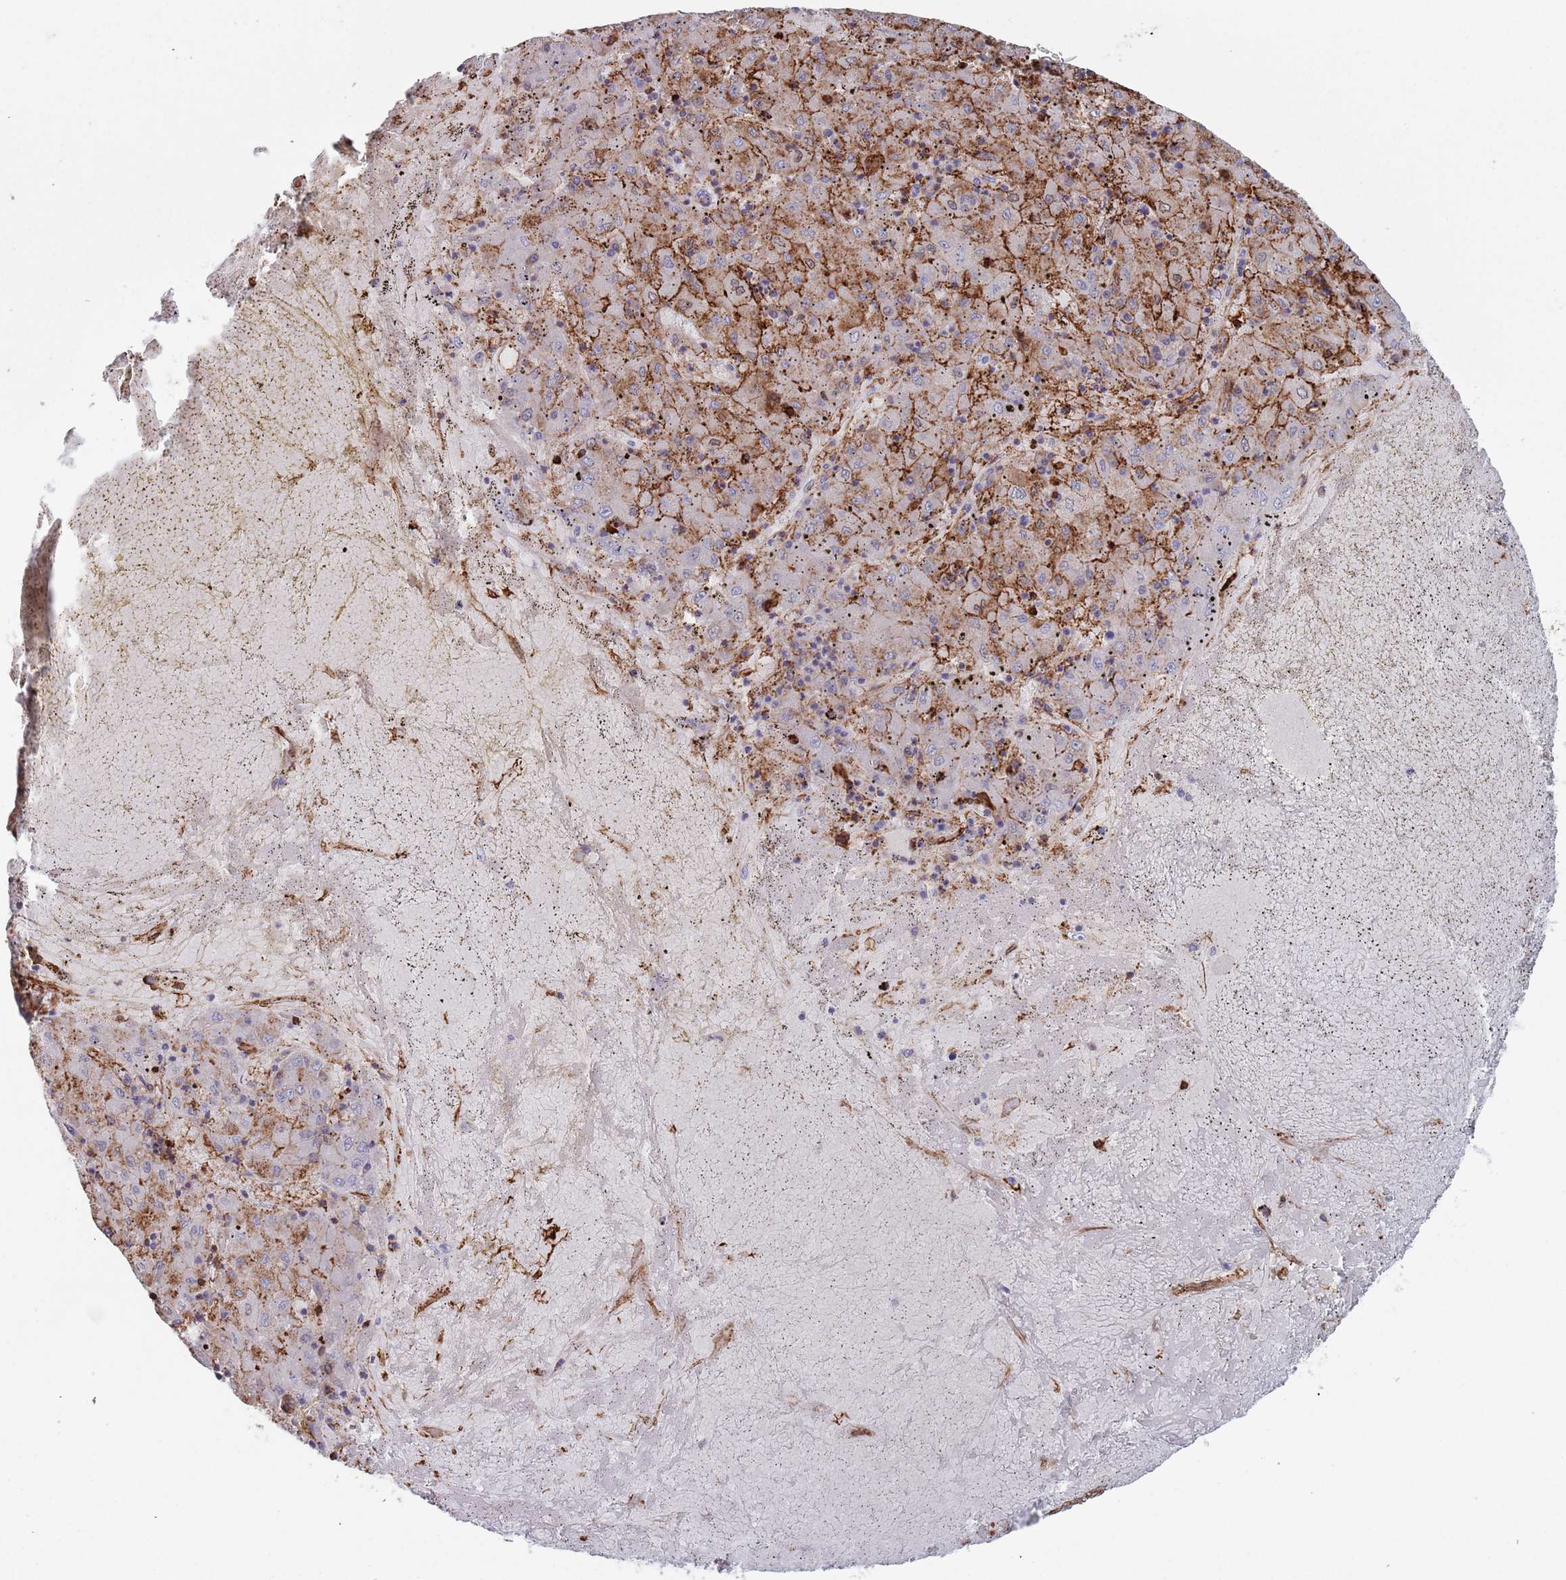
{"staining": {"intensity": "moderate", "quantity": "25%-75%", "location": "cytoplasmic/membranous"}, "tissue": "liver cancer", "cell_type": "Tumor cells", "image_type": "cancer", "snomed": [{"axis": "morphology", "description": "Carcinoma, Hepatocellular, NOS"}, {"axis": "topography", "description": "Liver"}], "caption": "DAB (3,3'-diaminobenzidine) immunohistochemical staining of human liver hepatocellular carcinoma exhibits moderate cytoplasmic/membranous protein expression in about 25%-75% of tumor cells.", "gene": "RNF144A", "patient": {"sex": "male", "age": 72}}